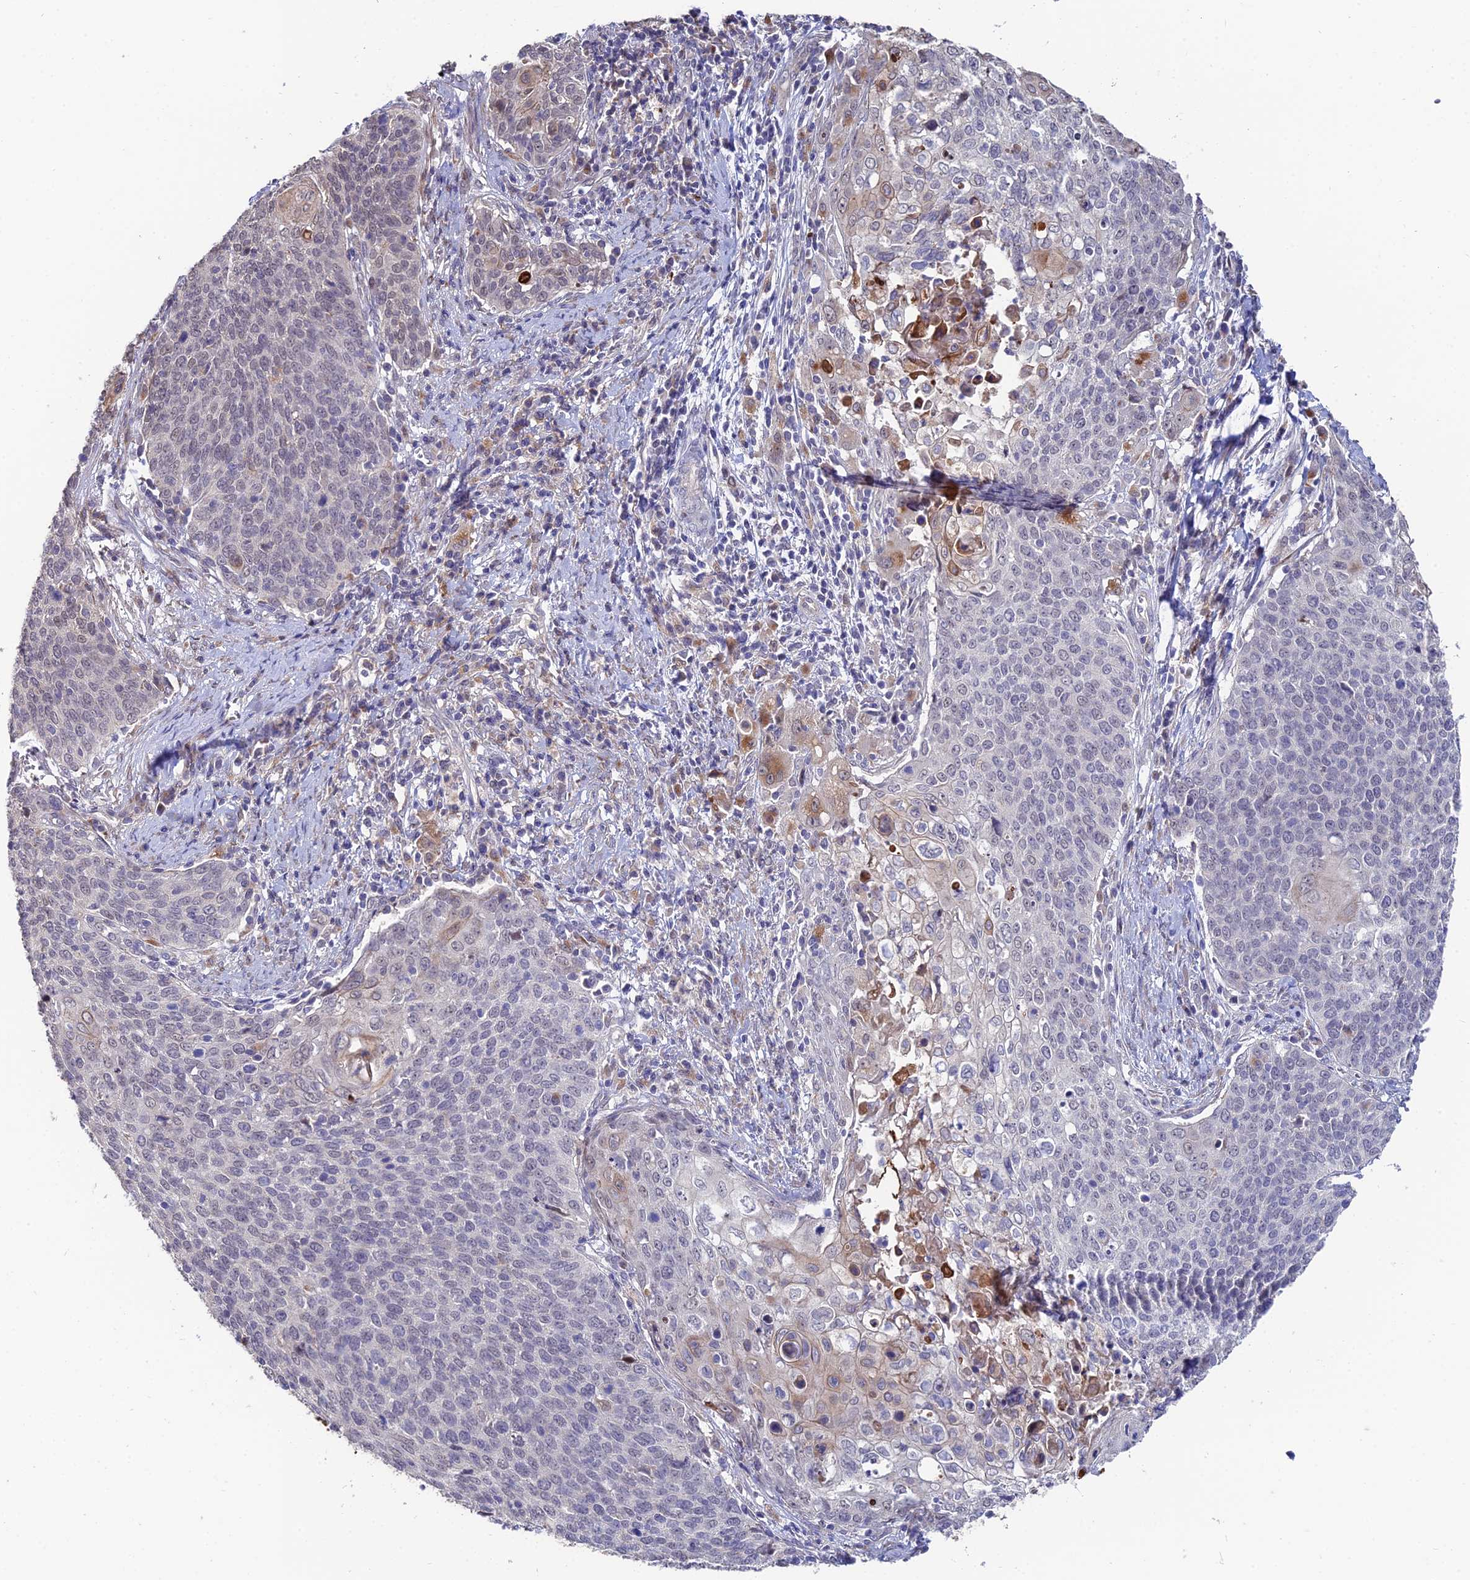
{"staining": {"intensity": "negative", "quantity": "none", "location": "none"}, "tissue": "cervical cancer", "cell_type": "Tumor cells", "image_type": "cancer", "snomed": [{"axis": "morphology", "description": "Squamous cell carcinoma, NOS"}, {"axis": "topography", "description": "Cervix"}], "caption": "Tumor cells show no significant staining in cervical squamous cell carcinoma.", "gene": "ACTR5", "patient": {"sex": "female", "age": 39}}